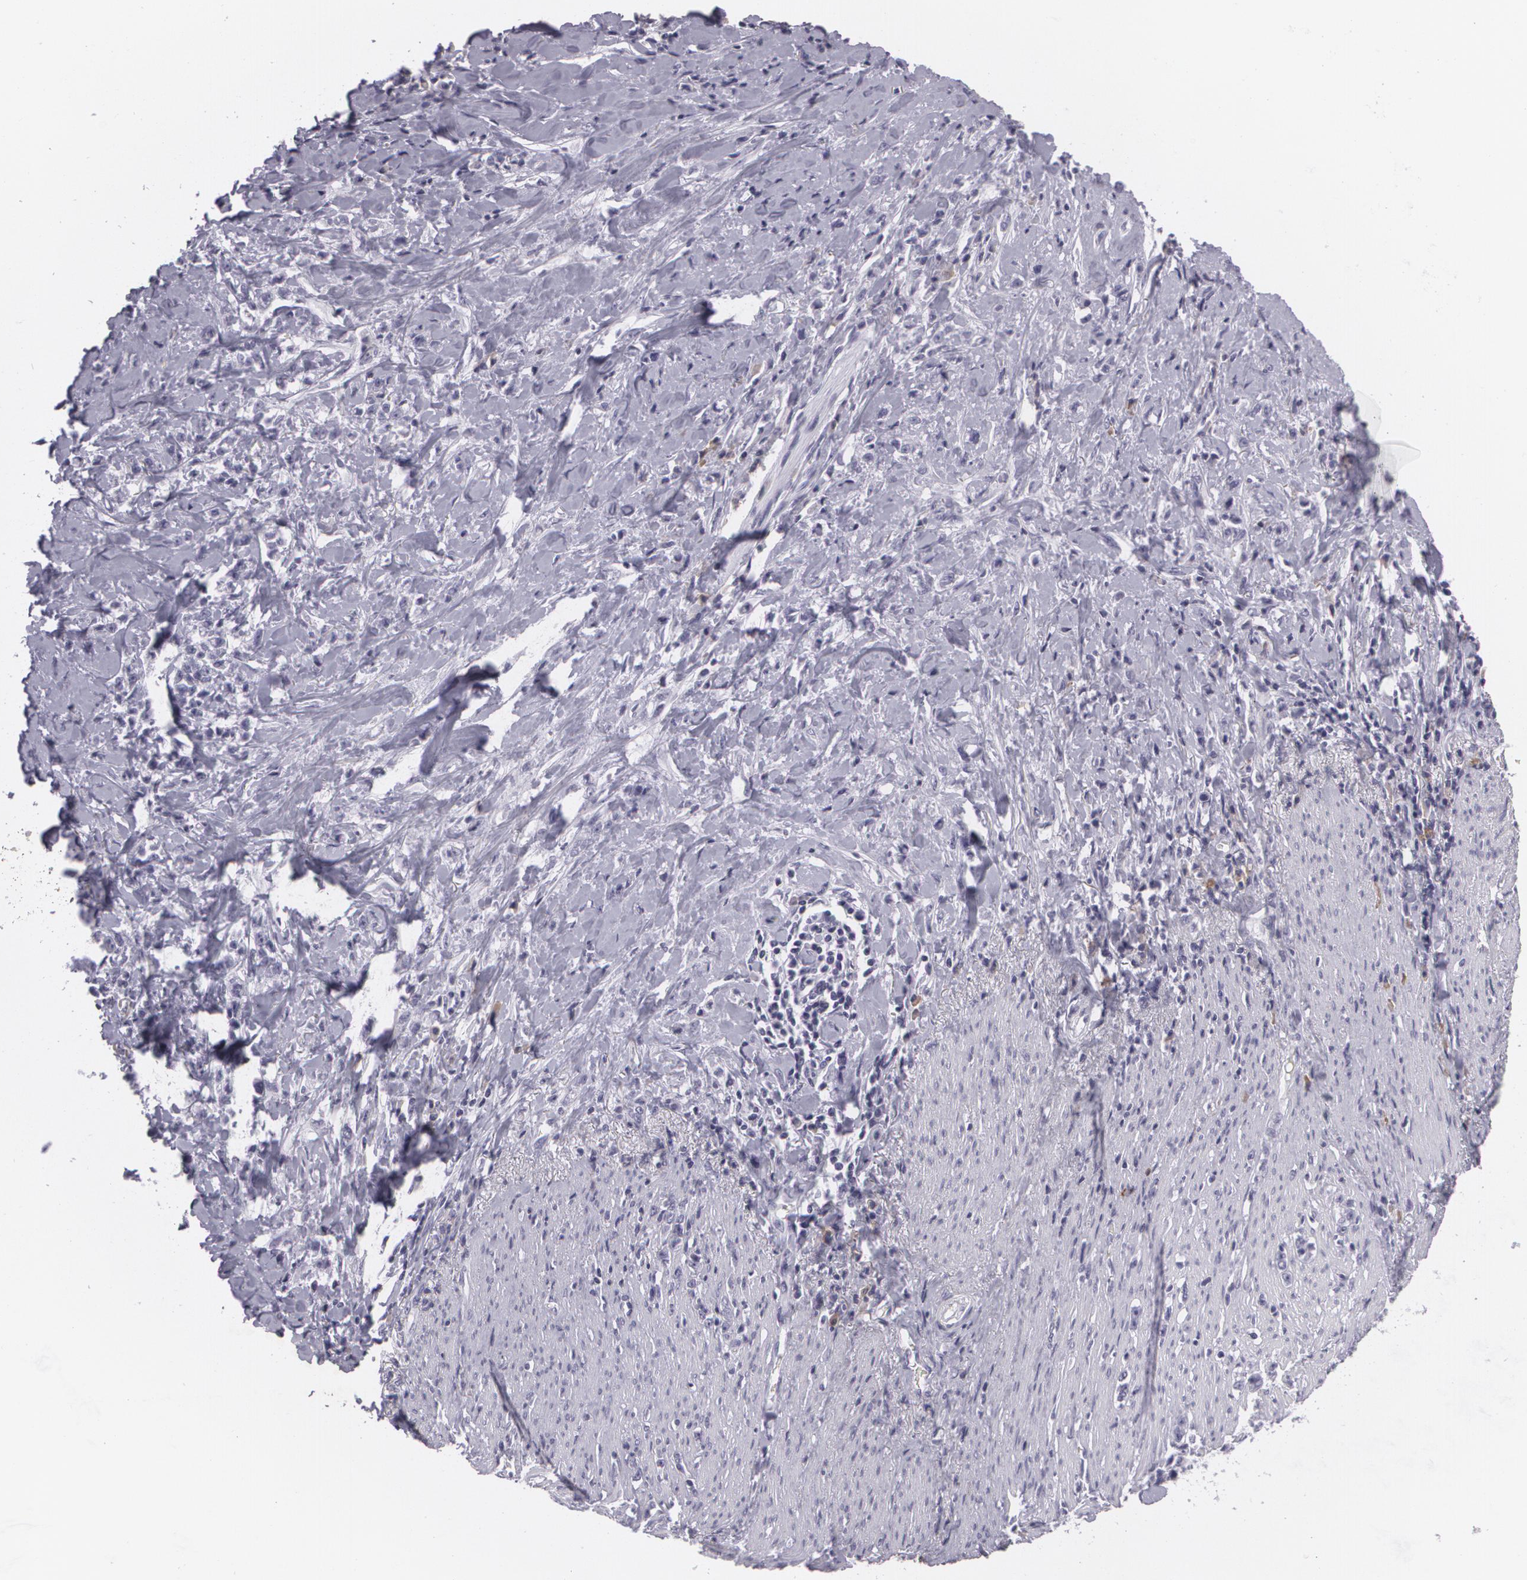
{"staining": {"intensity": "negative", "quantity": "none", "location": "none"}, "tissue": "stomach cancer", "cell_type": "Tumor cells", "image_type": "cancer", "snomed": [{"axis": "morphology", "description": "Adenocarcinoma, NOS"}, {"axis": "topography", "description": "Stomach, lower"}], "caption": "Immunohistochemistry image of neoplastic tissue: stomach cancer (adenocarcinoma) stained with DAB (3,3'-diaminobenzidine) displays no significant protein expression in tumor cells.", "gene": "MAP2", "patient": {"sex": "male", "age": 88}}